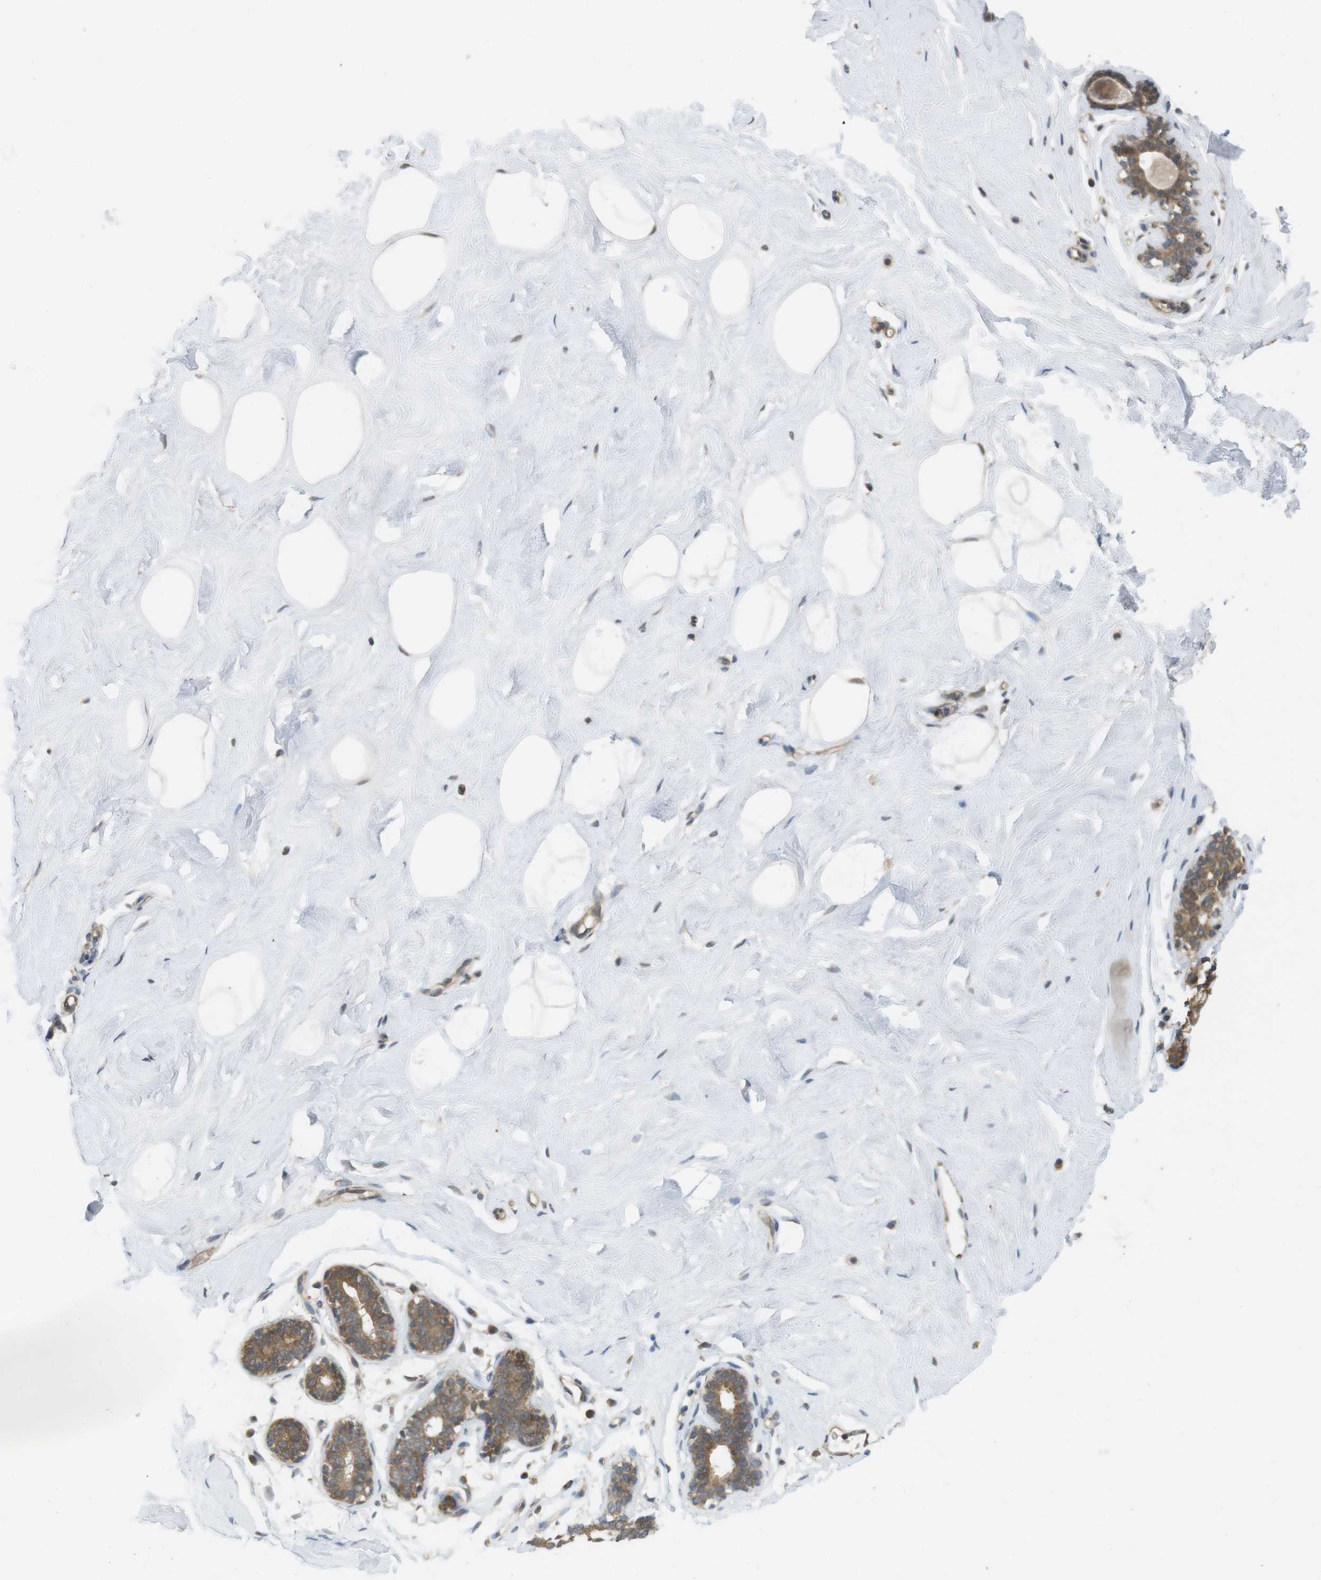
{"staining": {"intensity": "moderate", "quantity": ">75%", "location": "cytoplasmic/membranous"}, "tissue": "breast", "cell_type": "Adipocytes", "image_type": "normal", "snomed": [{"axis": "morphology", "description": "Normal tissue, NOS"}, {"axis": "topography", "description": "Breast"}], "caption": "Normal breast displays moderate cytoplasmic/membranous expression in about >75% of adipocytes, visualized by immunohistochemistry. The protein is stained brown, and the nuclei are stained in blue (DAB (3,3'-diaminobenzidine) IHC with brightfield microscopy, high magnification).", "gene": "RNF130", "patient": {"sex": "female", "age": 23}}